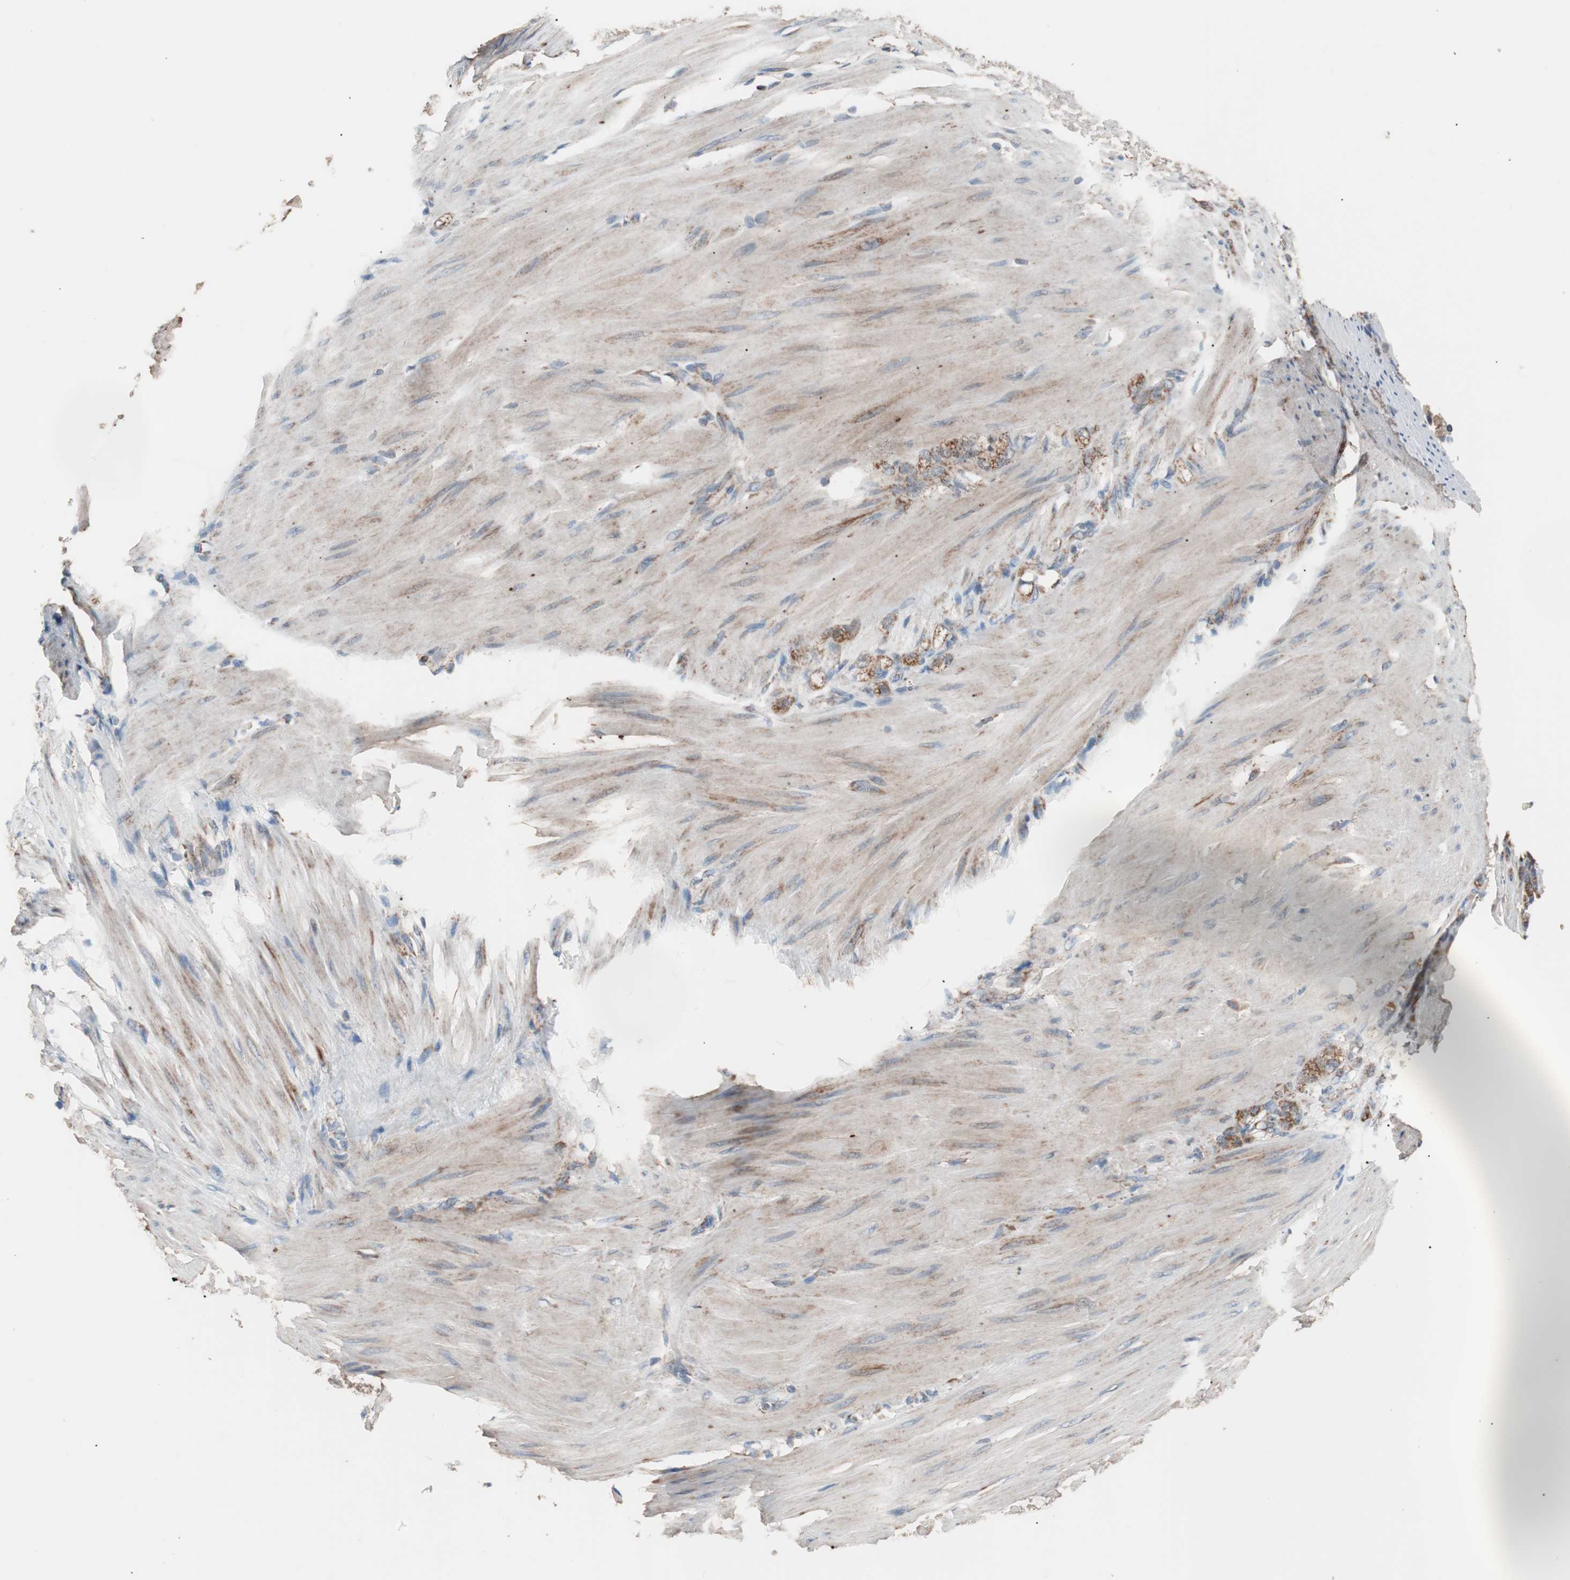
{"staining": {"intensity": "moderate", "quantity": ">75%", "location": "cytoplasmic/membranous"}, "tissue": "stomach cancer", "cell_type": "Tumor cells", "image_type": "cancer", "snomed": [{"axis": "morphology", "description": "Adenocarcinoma, NOS"}, {"axis": "topography", "description": "Stomach"}], "caption": "Stomach adenocarcinoma stained with a brown dye reveals moderate cytoplasmic/membranous positive positivity in about >75% of tumor cells.", "gene": "PITRM1", "patient": {"sex": "male", "age": 82}}